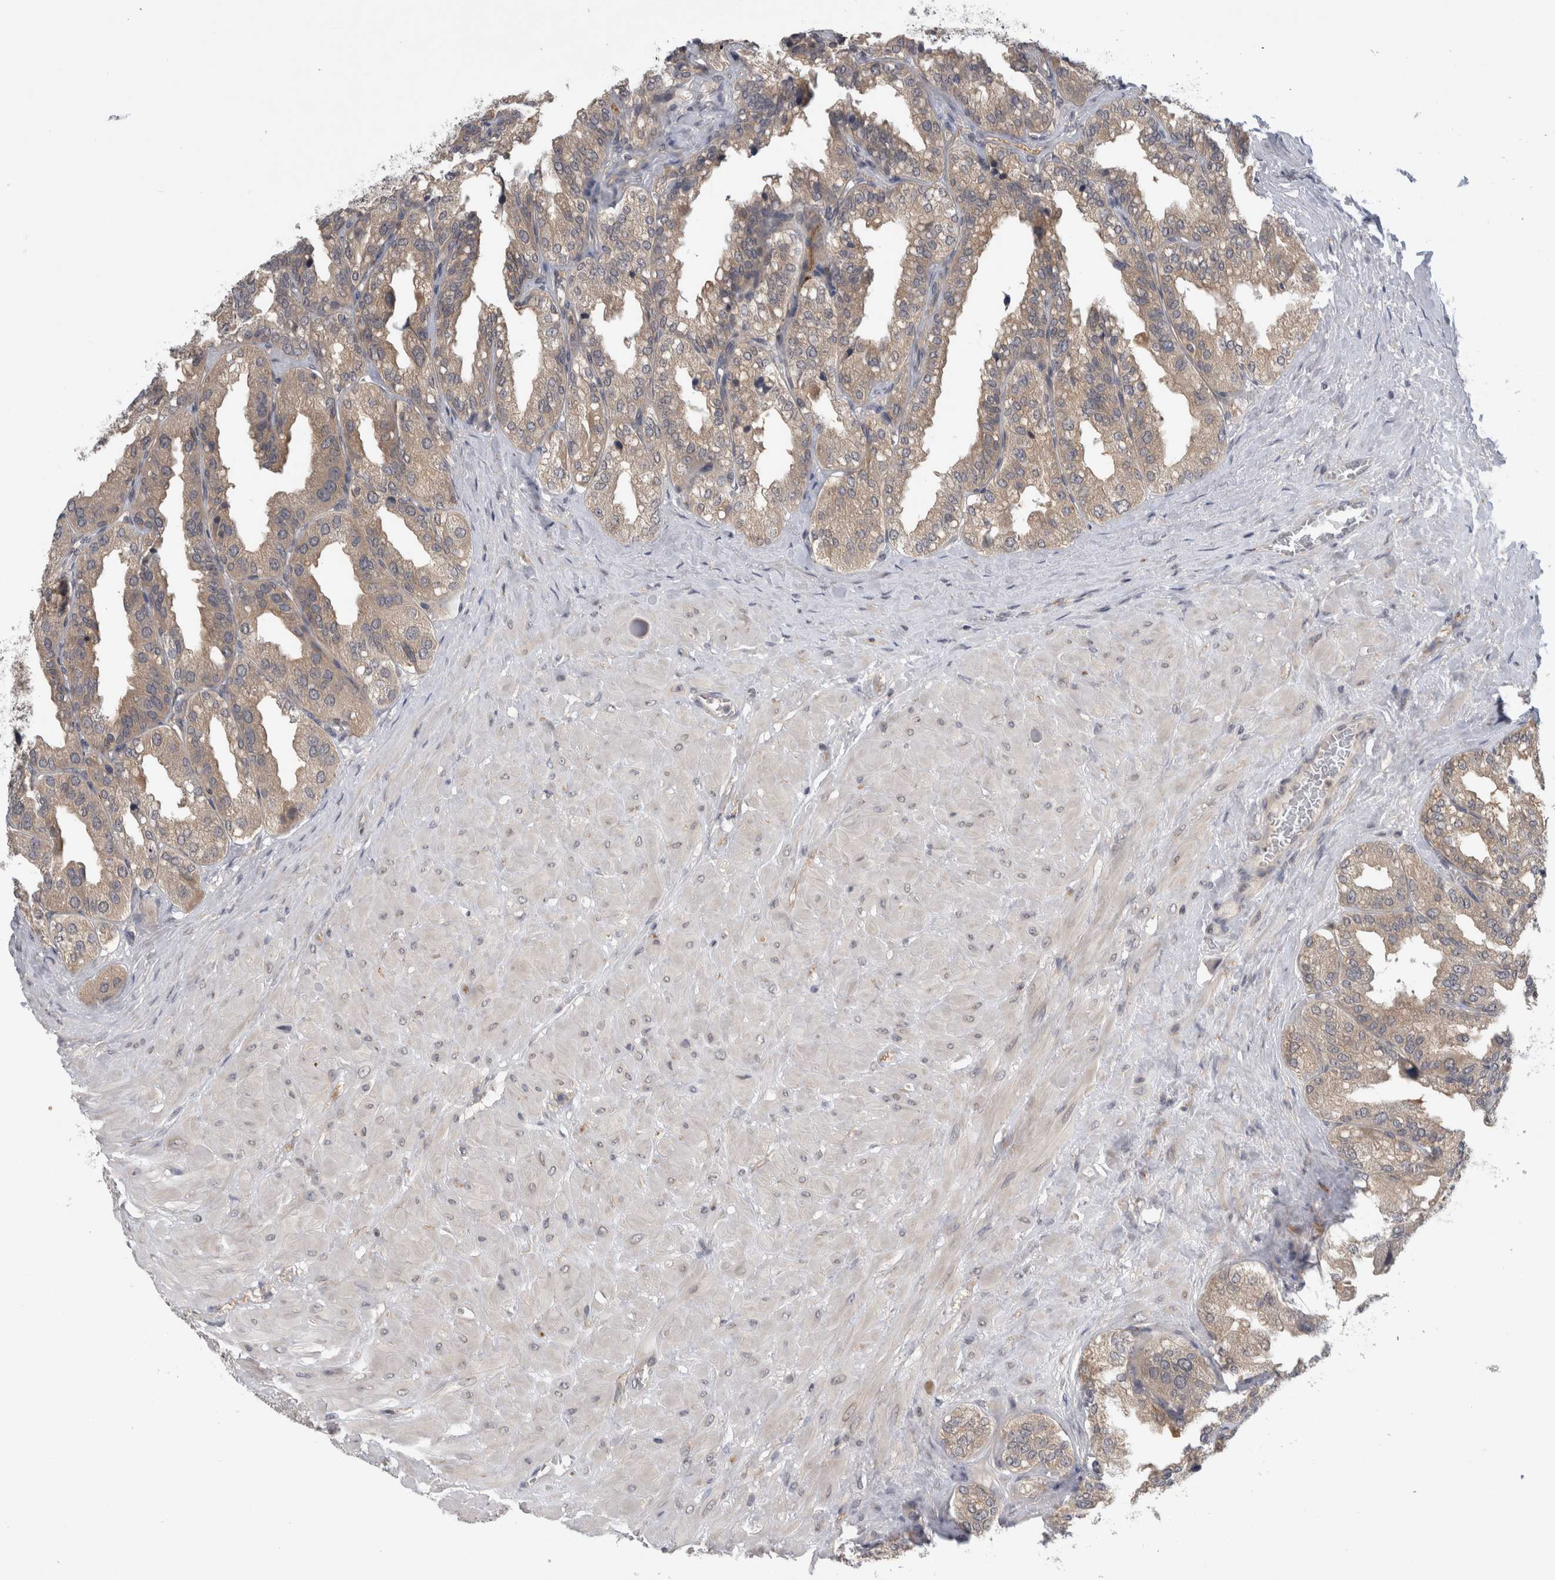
{"staining": {"intensity": "moderate", "quantity": ">75%", "location": "cytoplasmic/membranous"}, "tissue": "seminal vesicle", "cell_type": "Glandular cells", "image_type": "normal", "snomed": [{"axis": "morphology", "description": "Normal tissue, NOS"}, {"axis": "topography", "description": "Prostate"}, {"axis": "topography", "description": "Seminal veicle"}], "caption": "Protein analysis of normal seminal vesicle exhibits moderate cytoplasmic/membranous expression in approximately >75% of glandular cells. Nuclei are stained in blue.", "gene": "AASDHPPT", "patient": {"sex": "male", "age": 51}}